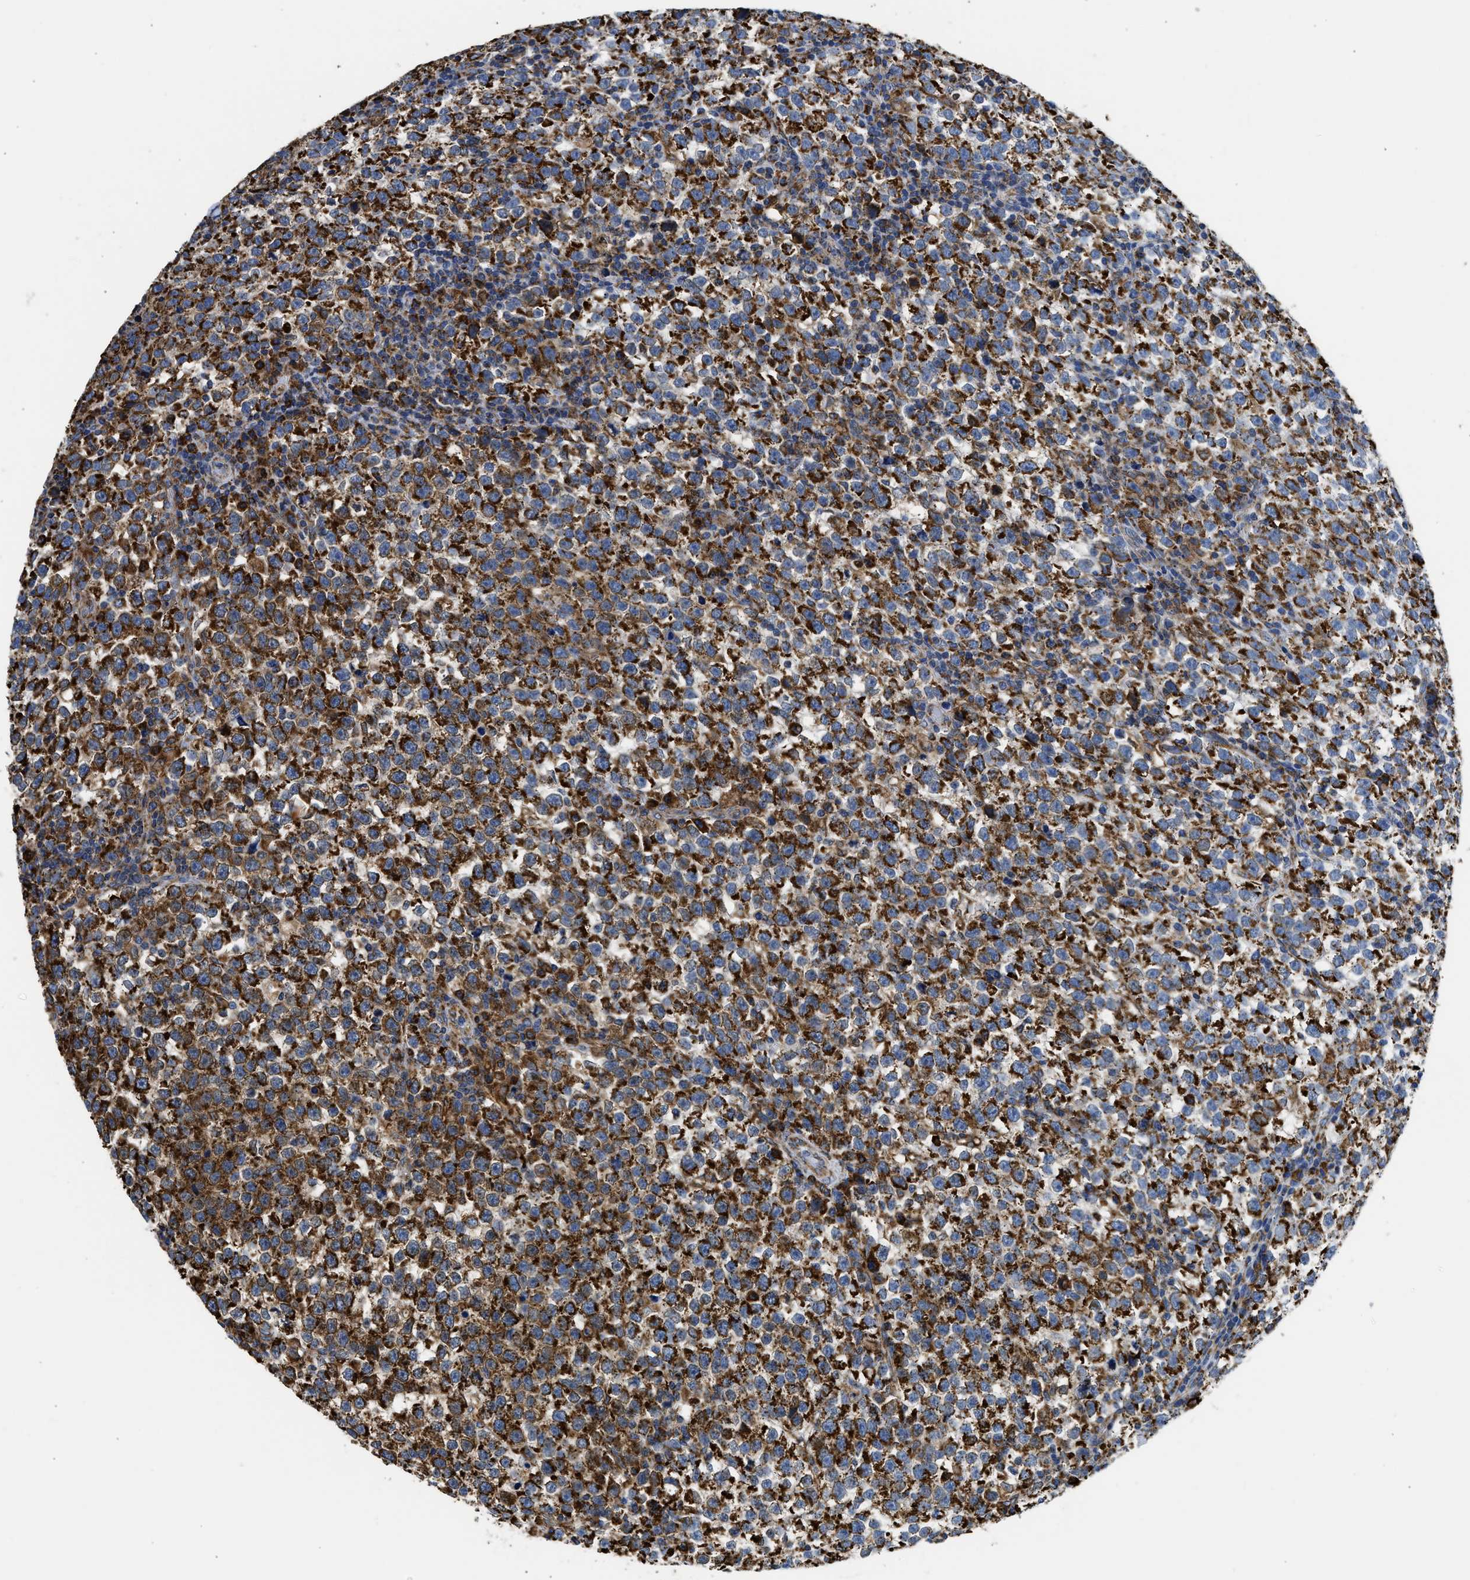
{"staining": {"intensity": "strong", "quantity": ">75%", "location": "cytoplasmic/membranous"}, "tissue": "testis cancer", "cell_type": "Tumor cells", "image_type": "cancer", "snomed": [{"axis": "morphology", "description": "Normal tissue, NOS"}, {"axis": "morphology", "description": "Seminoma, NOS"}, {"axis": "topography", "description": "Testis"}], "caption": "This is an image of IHC staining of seminoma (testis), which shows strong positivity in the cytoplasmic/membranous of tumor cells.", "gene": "CYCS", "patient": {"sex": "male", "age": 43}}